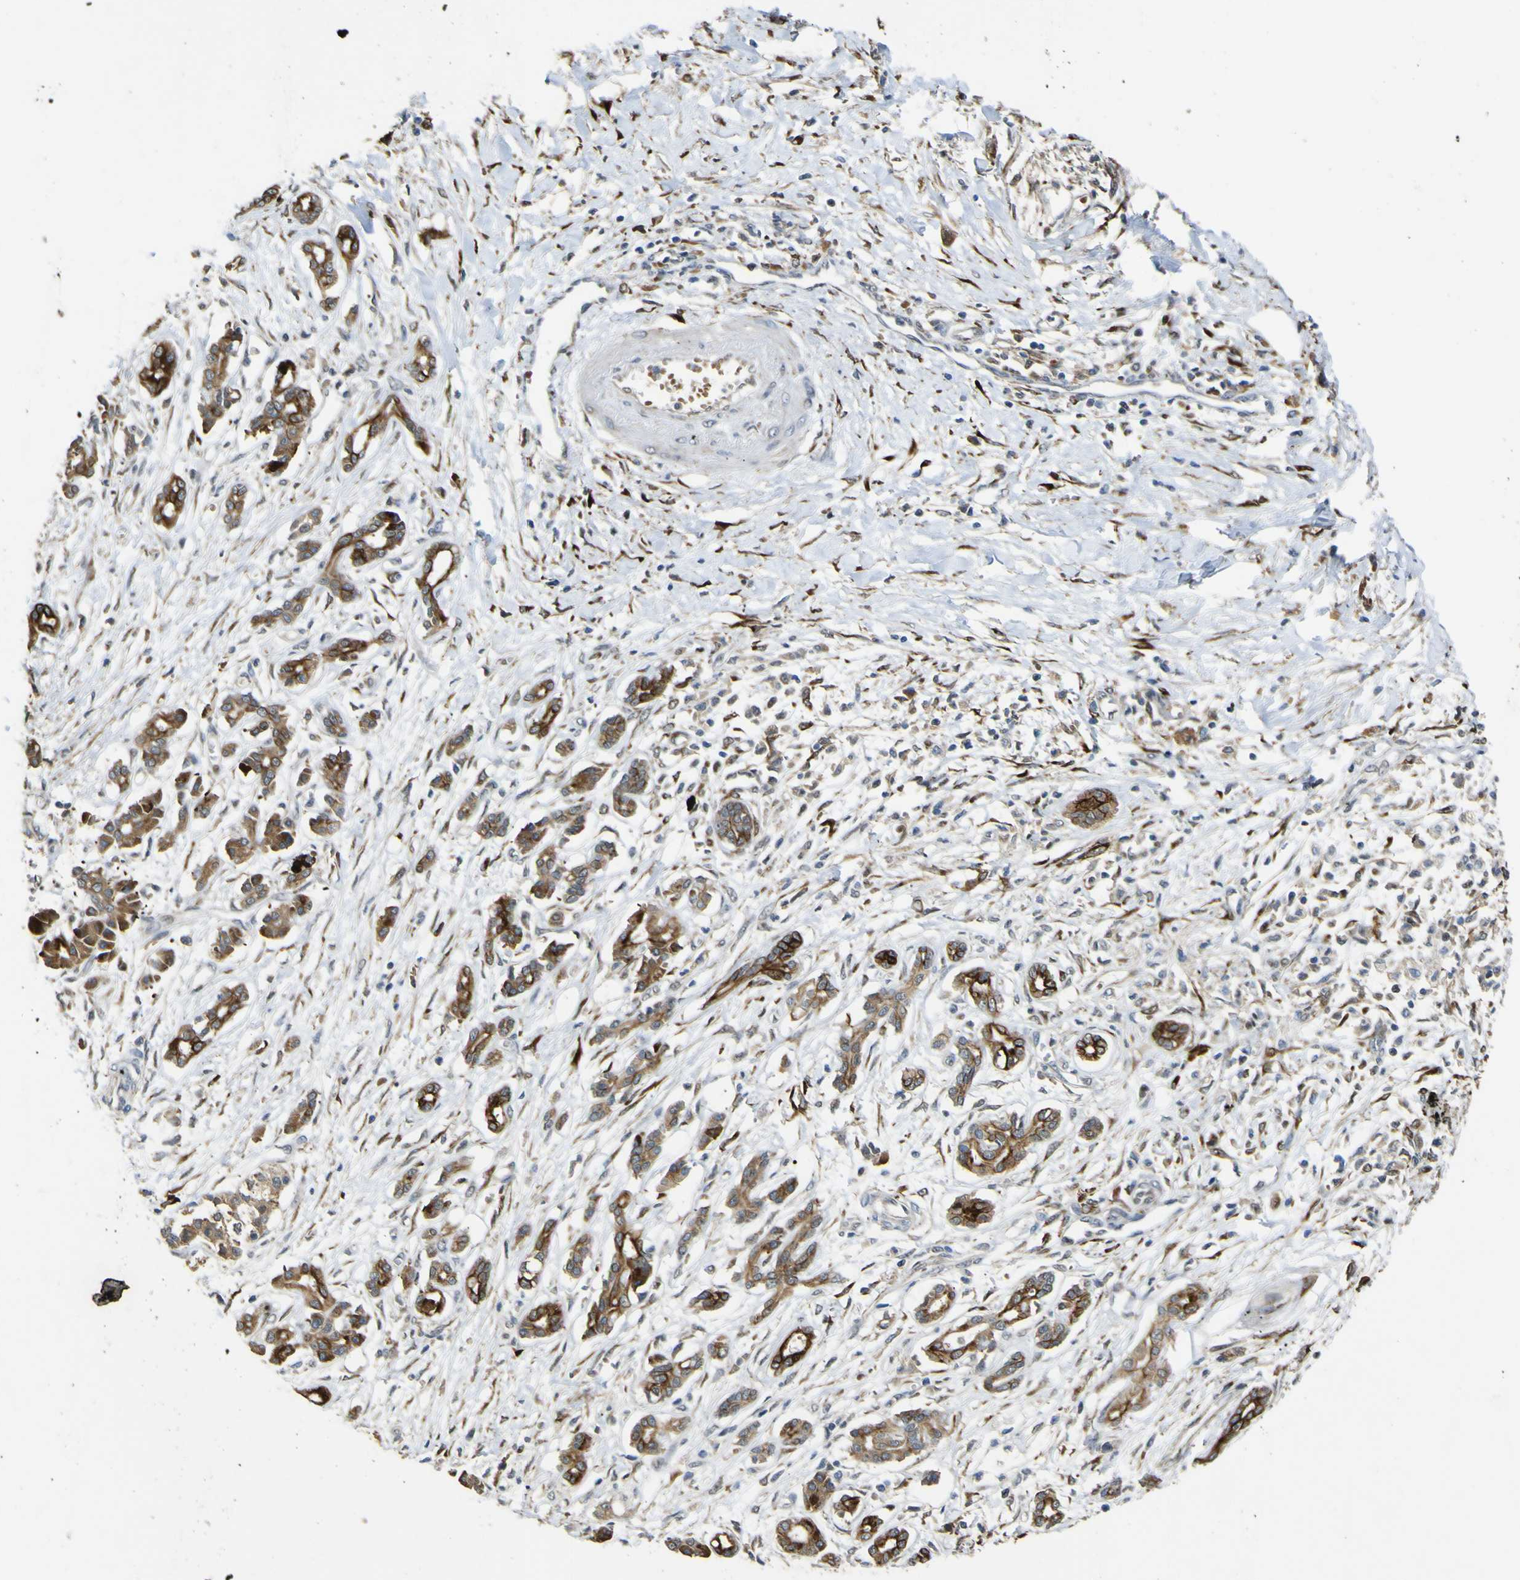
{"staining": {"intensity": "strong", "quantity": ">75%", "location": "cytoplasmic/membranous"}, "tissue": "pancreatic cancer", "cell_type": "Tumor cells", "image_type": "cancer", "snomed": [{"axis": "morphology", "description": "Adenocarcinoma, NOS"}, {"axis": "topography", "description": "Pancreas"}], "caption": "Pancreatic cancer stained with a brown dye displays strong cytoplasmic/membranous positive positivity in approximately >75% of tumor cells.", "gene": "LBHD1", "patient": {"sex": "male", "age": 56}}